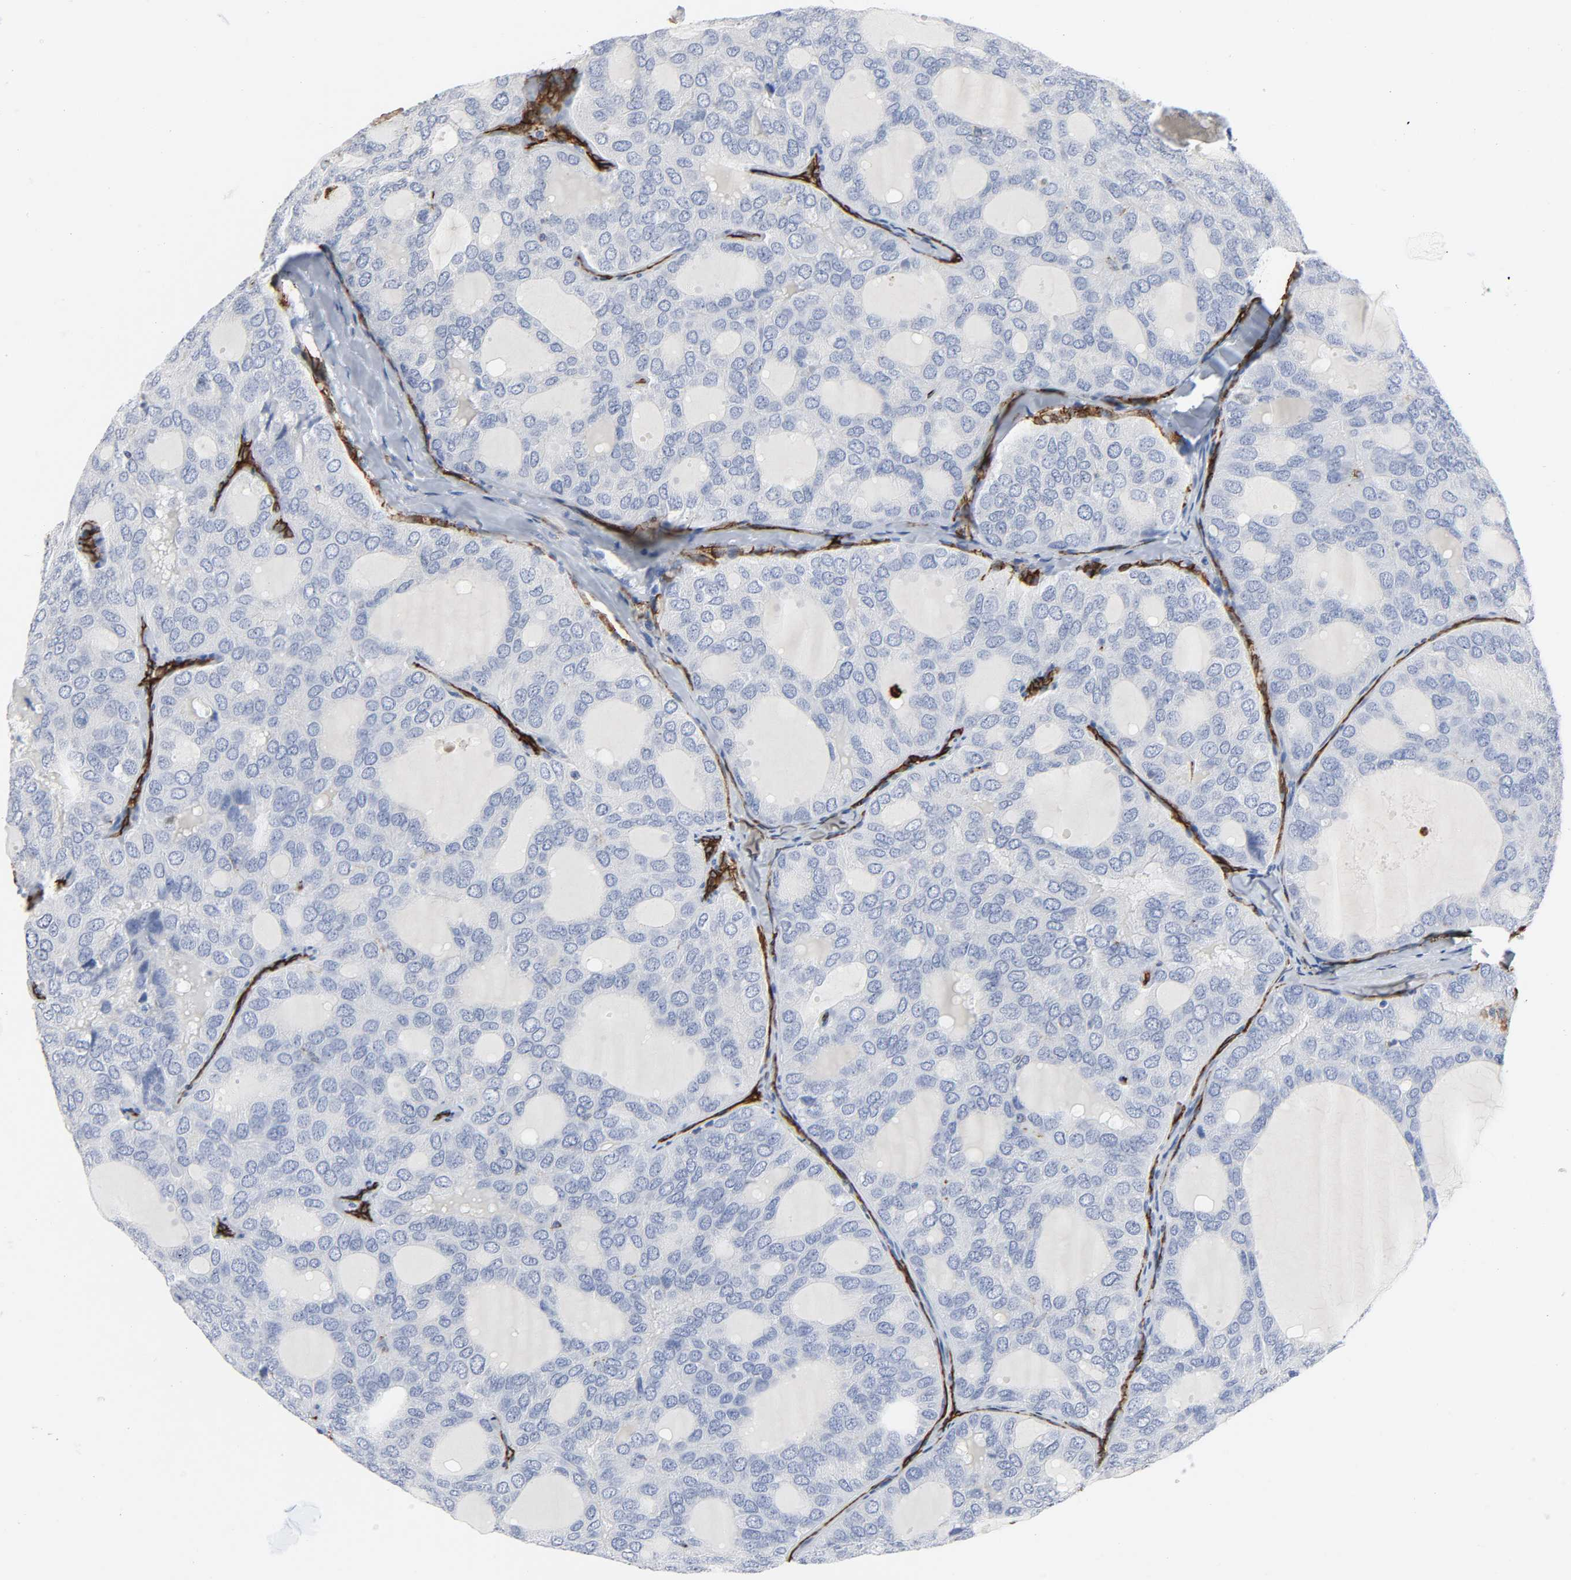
{"staining": {"intensity": "negative", "quantity": "none", "location": "none"}, "tissue": "thyroid cancer", "cell_type": "Tumor cells", "image_type": "cancer", "snomed": [{"axis": "morphology", "description": "Follicular adenoma carcinoma, NOS"}, {"axis": "topography", "description": "Thyroid gland"}], "caption": "This micrograph is of follicular adenoma carcinoma (thyroid) stained with immunohistochemistry (IHC) to label a protein in brown with the nuclei are counter-stained blue. There is no expression in tumor cells.", "gene": "PECAM1", "patient": {"sex": "male", "age": 75}}